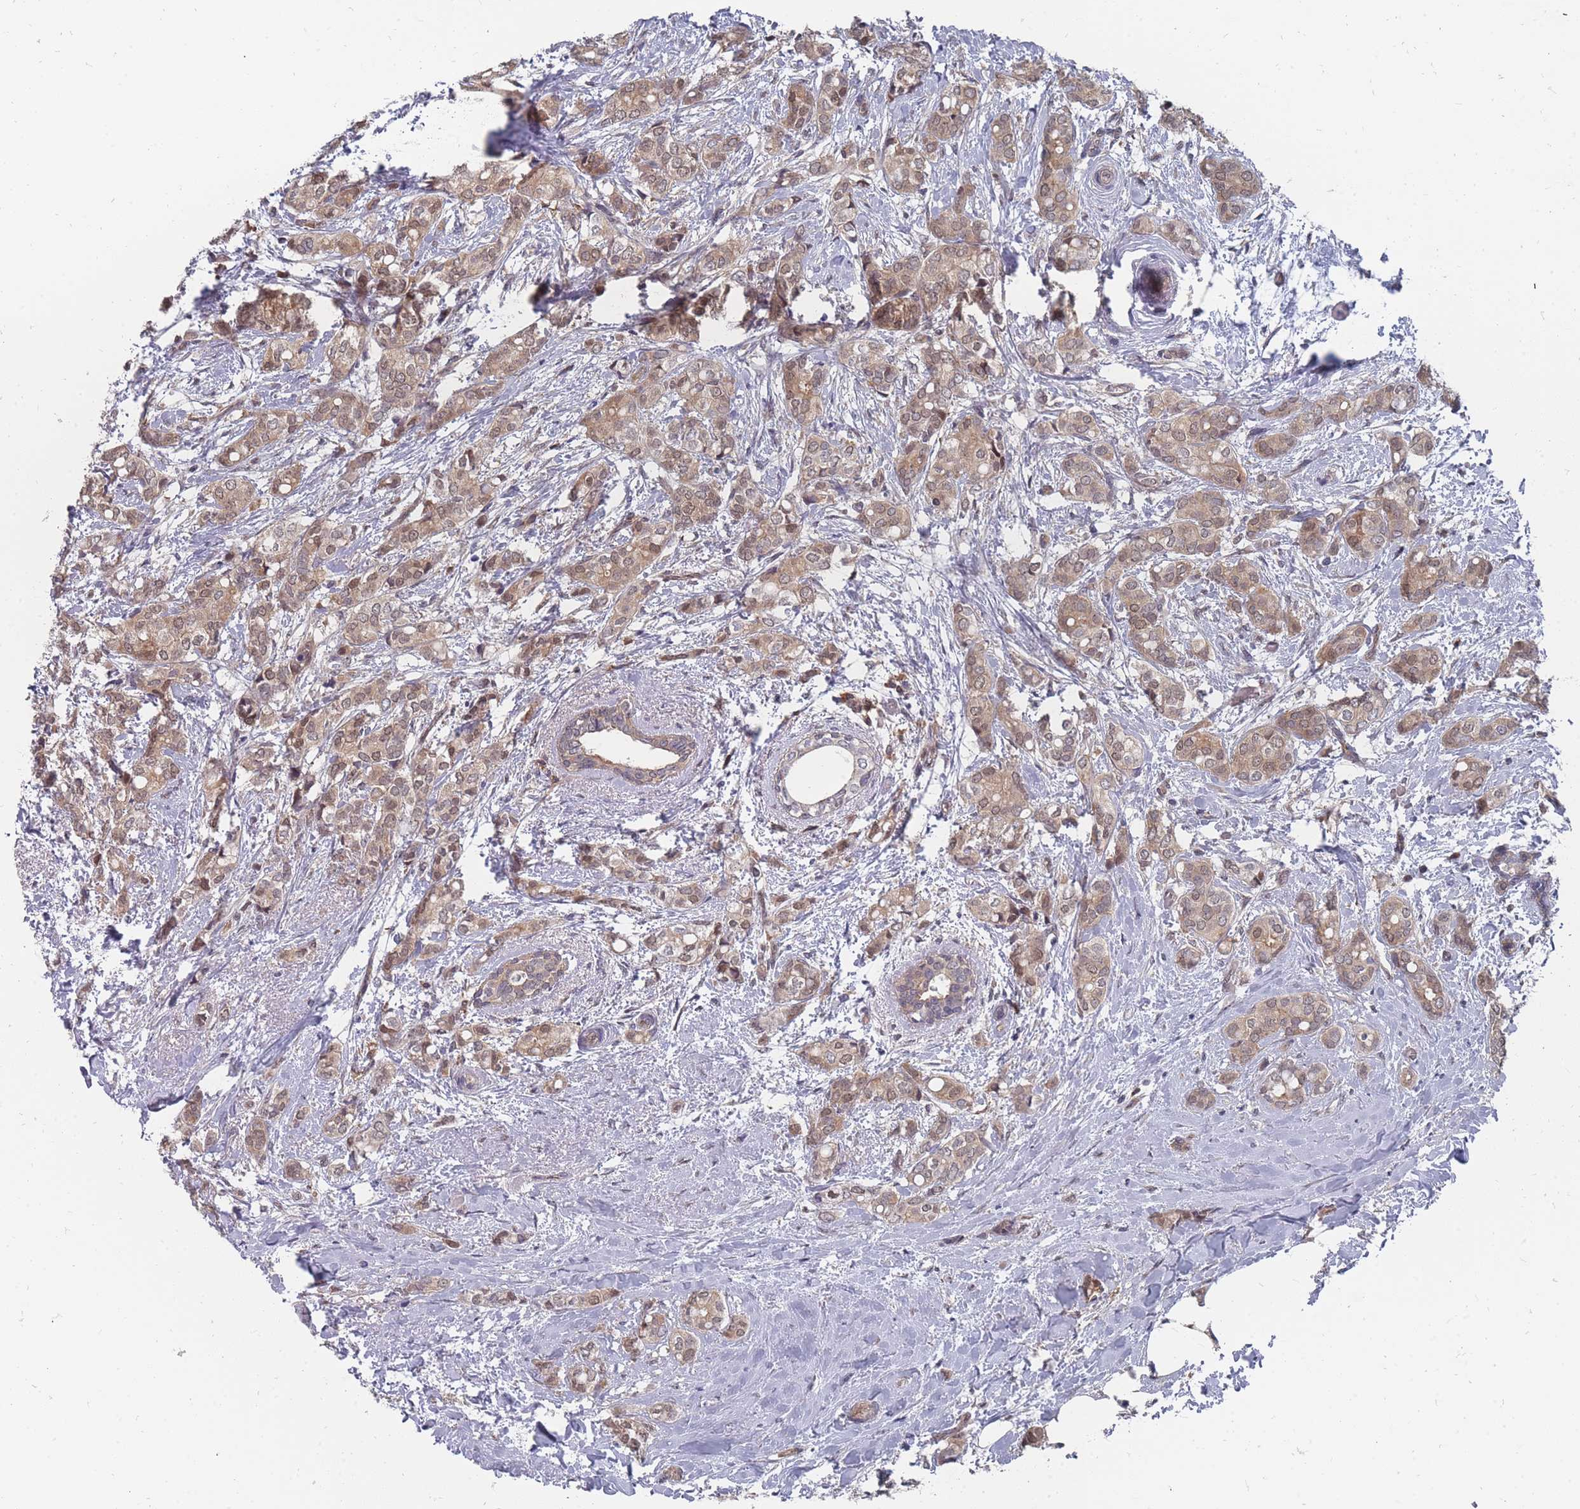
{"staining": {"intensity": "weak", "quantity": ">75%", "location": "cytoplasmic/membranous,nuclear"}, "tissue": "breast cancer", "cell_type": "Tumor cells", "image_type": "cancer", "snomed": [{"axis": "morphology", "description": "Duct carcinoma"}, {"axis": "topography", "description": "Breast"}], "caption": "Immunohistochemistry (IHC) (DAB (3,3'-diaminobenzidine)) staining of human breast invasive ductal carcinoma exhibits weak cytoplasmic/membranous and nuclear protein expression in approximately >75% of tumor cells.", "gene": "NKD1", "patient": {"sex": "female", "age": 73}}